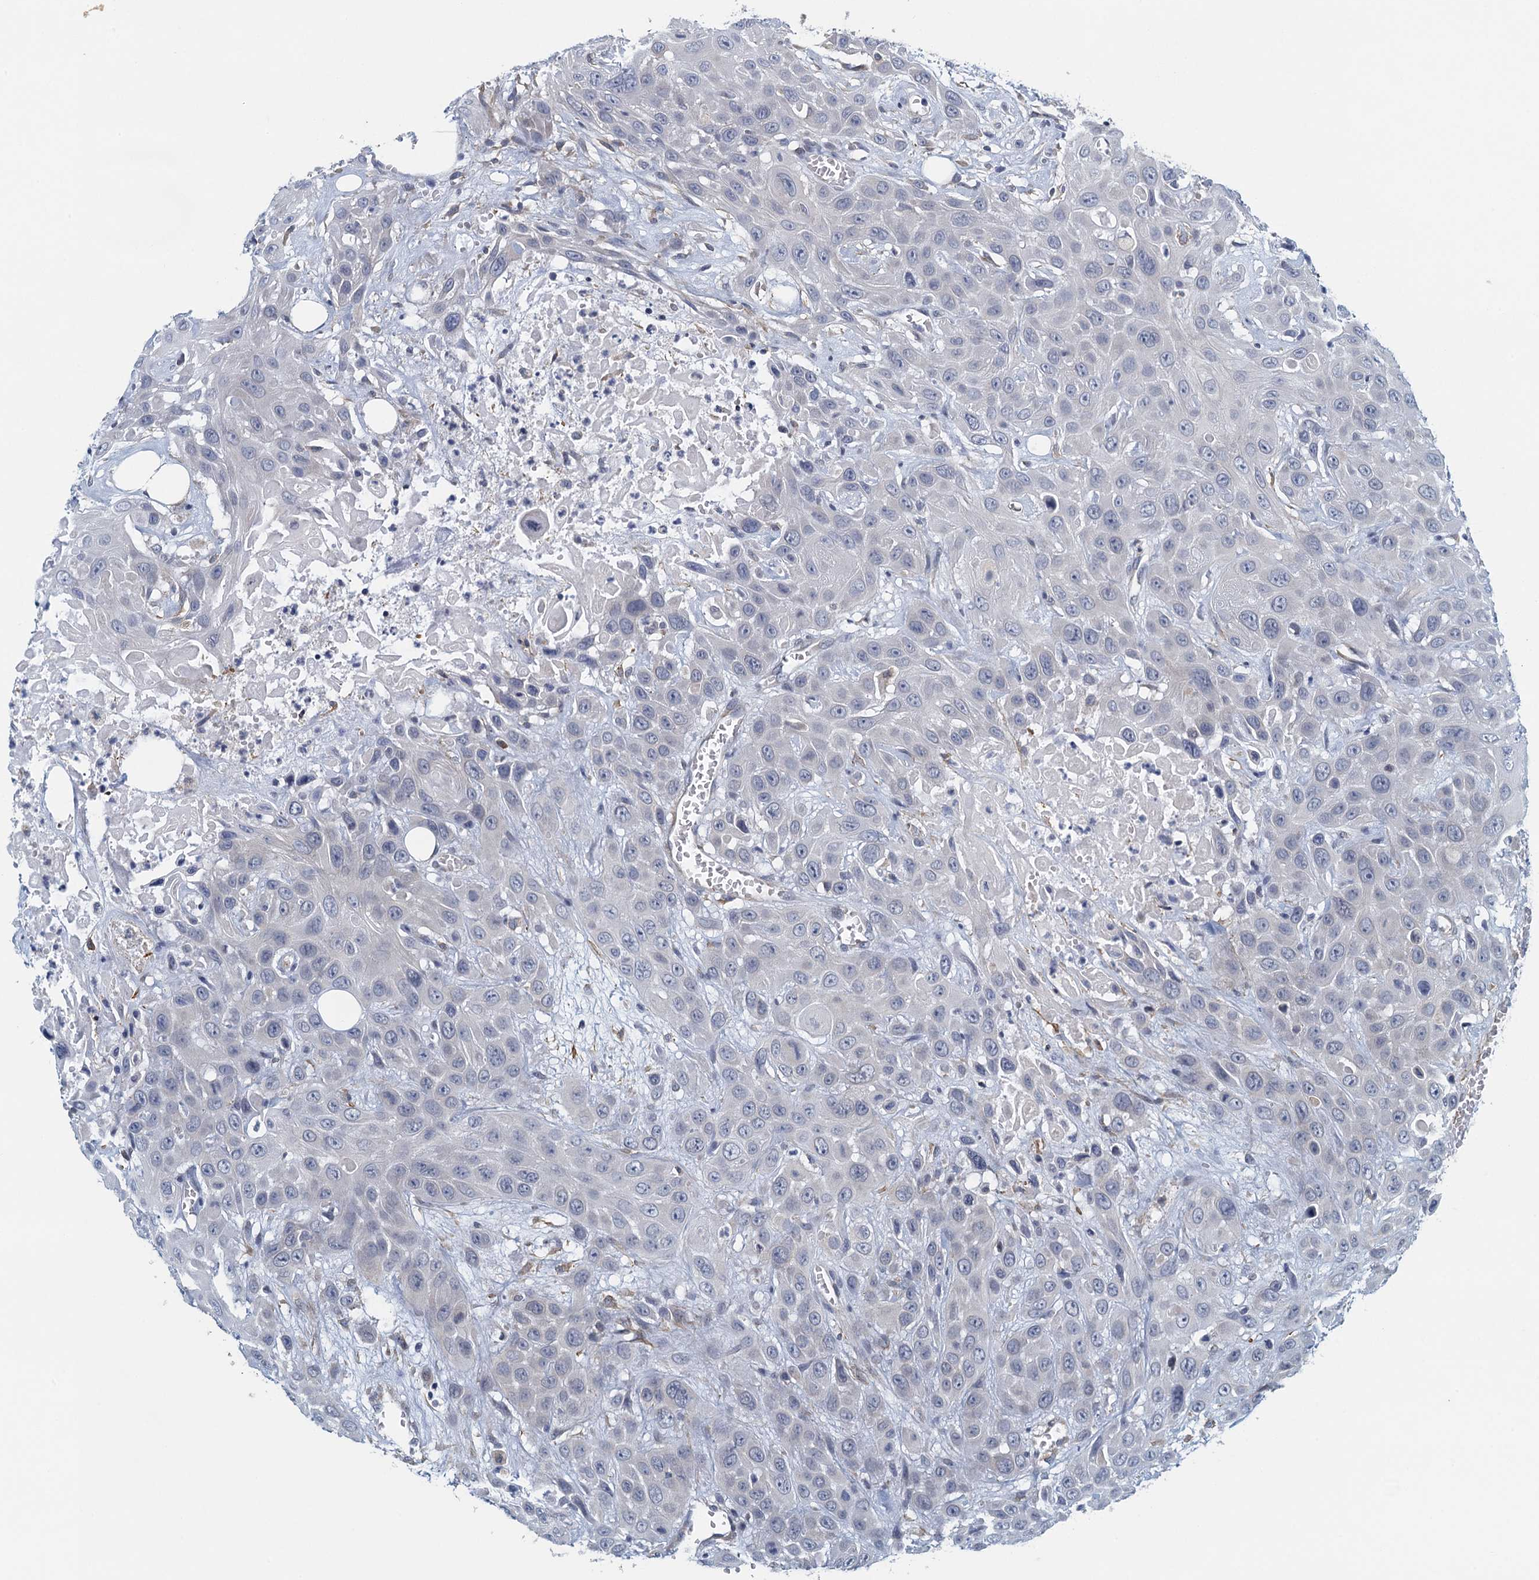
{"staining": {"intensity": "negative", "quantity": "none", "location": "none"}, "tissue": "head and neck cancer", "cell_type": "Tumor cells", "image_type": "cancer", "snomed": [{"axis": "morphology", "description": "Squamous cell carcinoma, NOS"}, {"axis": "topography", "description": "Head-Neck"}], "caption": "High magnification brightfield microscopy of squamous cell carcinoma (head and neck) stained with DAB (3,3'-diaminobenzidine) (brown) and counterstained with hematoxylin (blue): tumor cells show no significant staining.", "gene": "ALG2", "patient": {"sex": "male", "age": 81}}